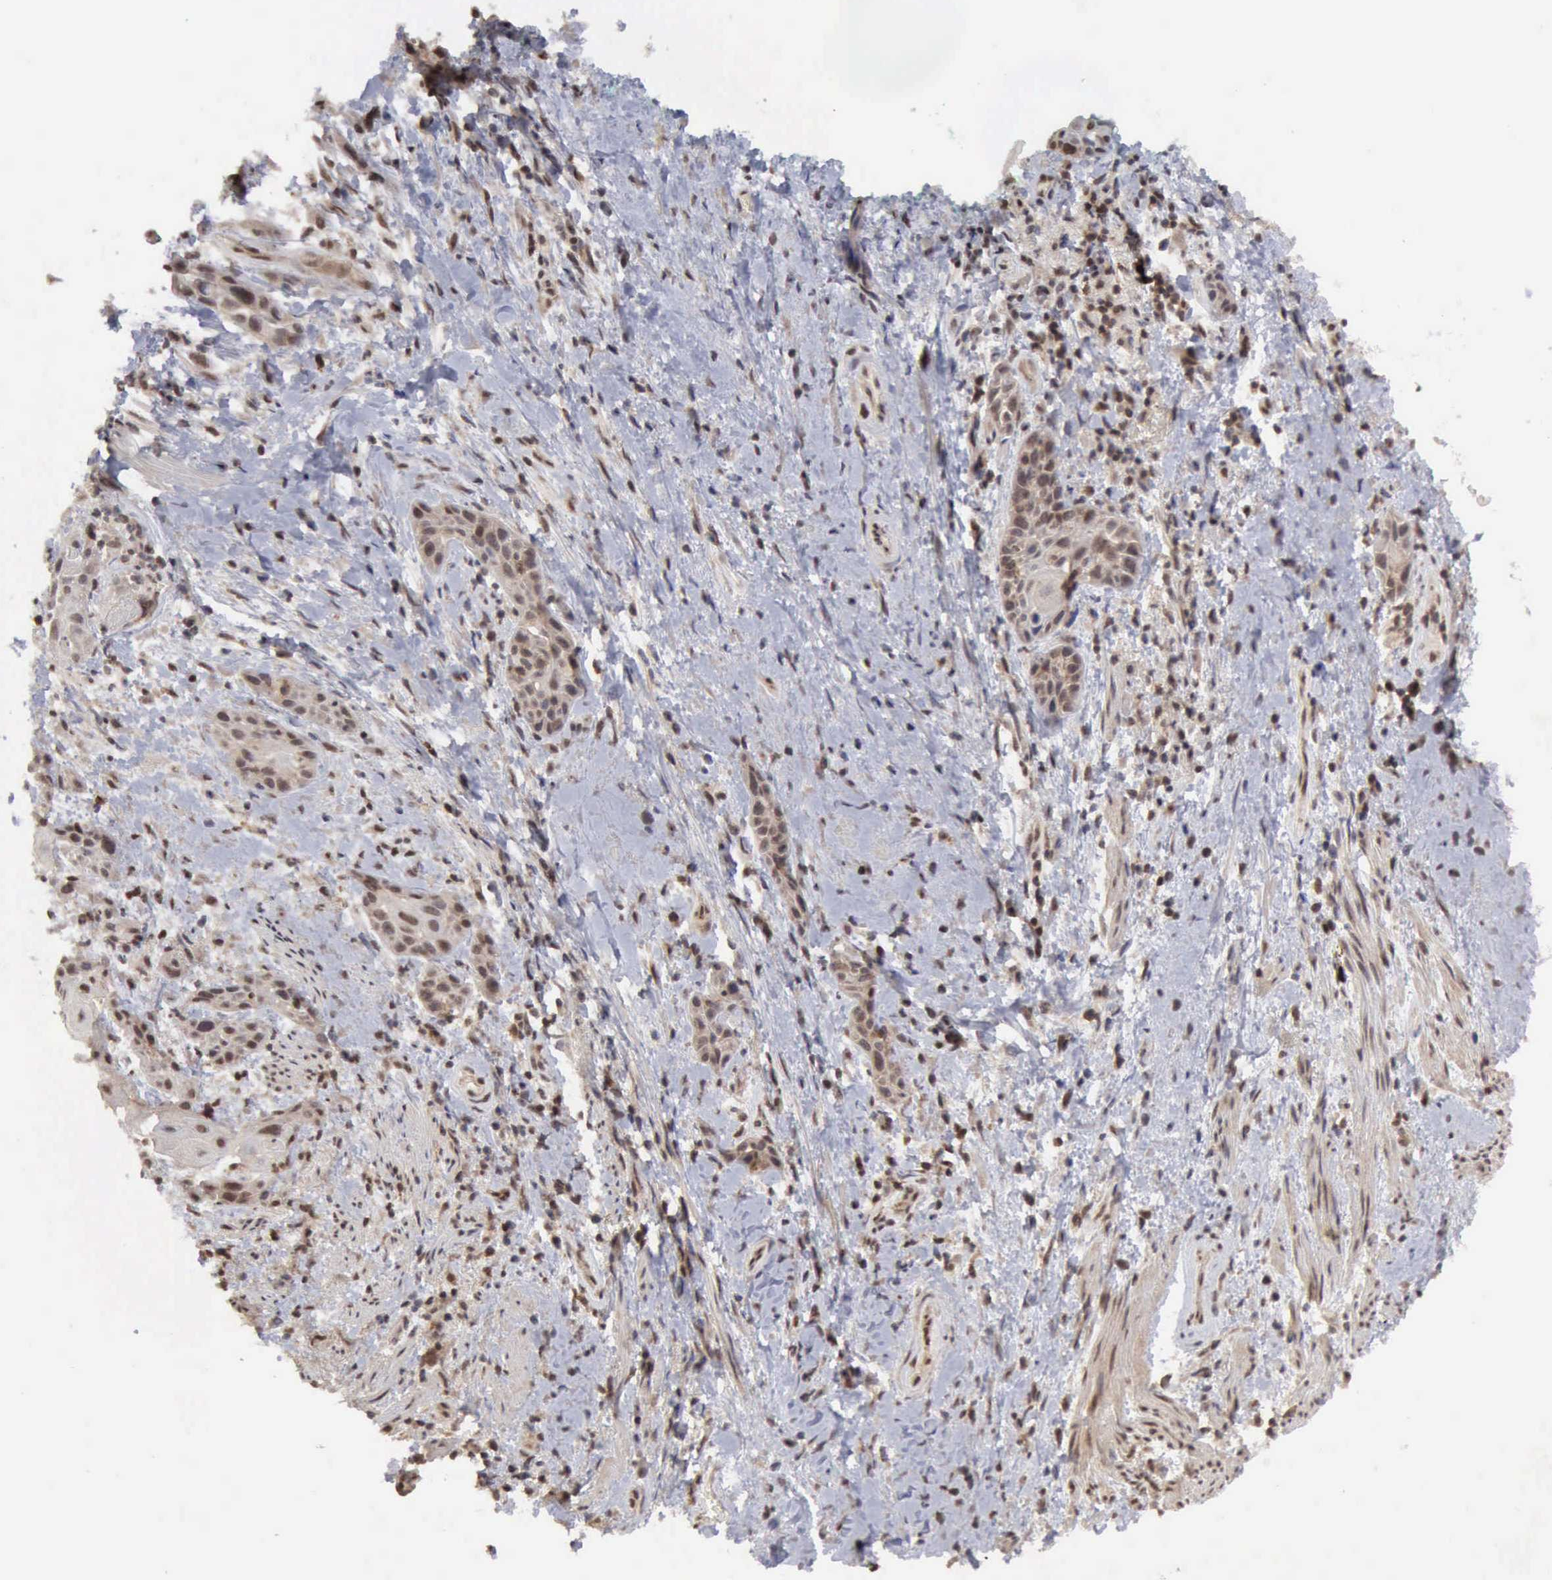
{"staining": {"intensity": "weak", "quantity": ">75%", "location": "nuclear"}, "tissue": "skin cancer", "cell_type": "Tumor cells", "image_type": "cancer", "snomed": [{"axis": "morphology", "description": "Squamous cell carcinoma, NOS"}, {"axis": "topography", "description": "Skin"}, {"axis": "topography", "description": "Anal"}], "caption": "Immunohistochemistry (IHC) micrograph of neoplastic tissue: skin cancer stained using immunohistochemistry (IHC) displays low levels of weak protein expression localized specifically in the nuclear of tumor cells, appearing as a nuclear brown color.", "gene": "CDKN2A", "patient": {"sex": "male", "age": 64}}